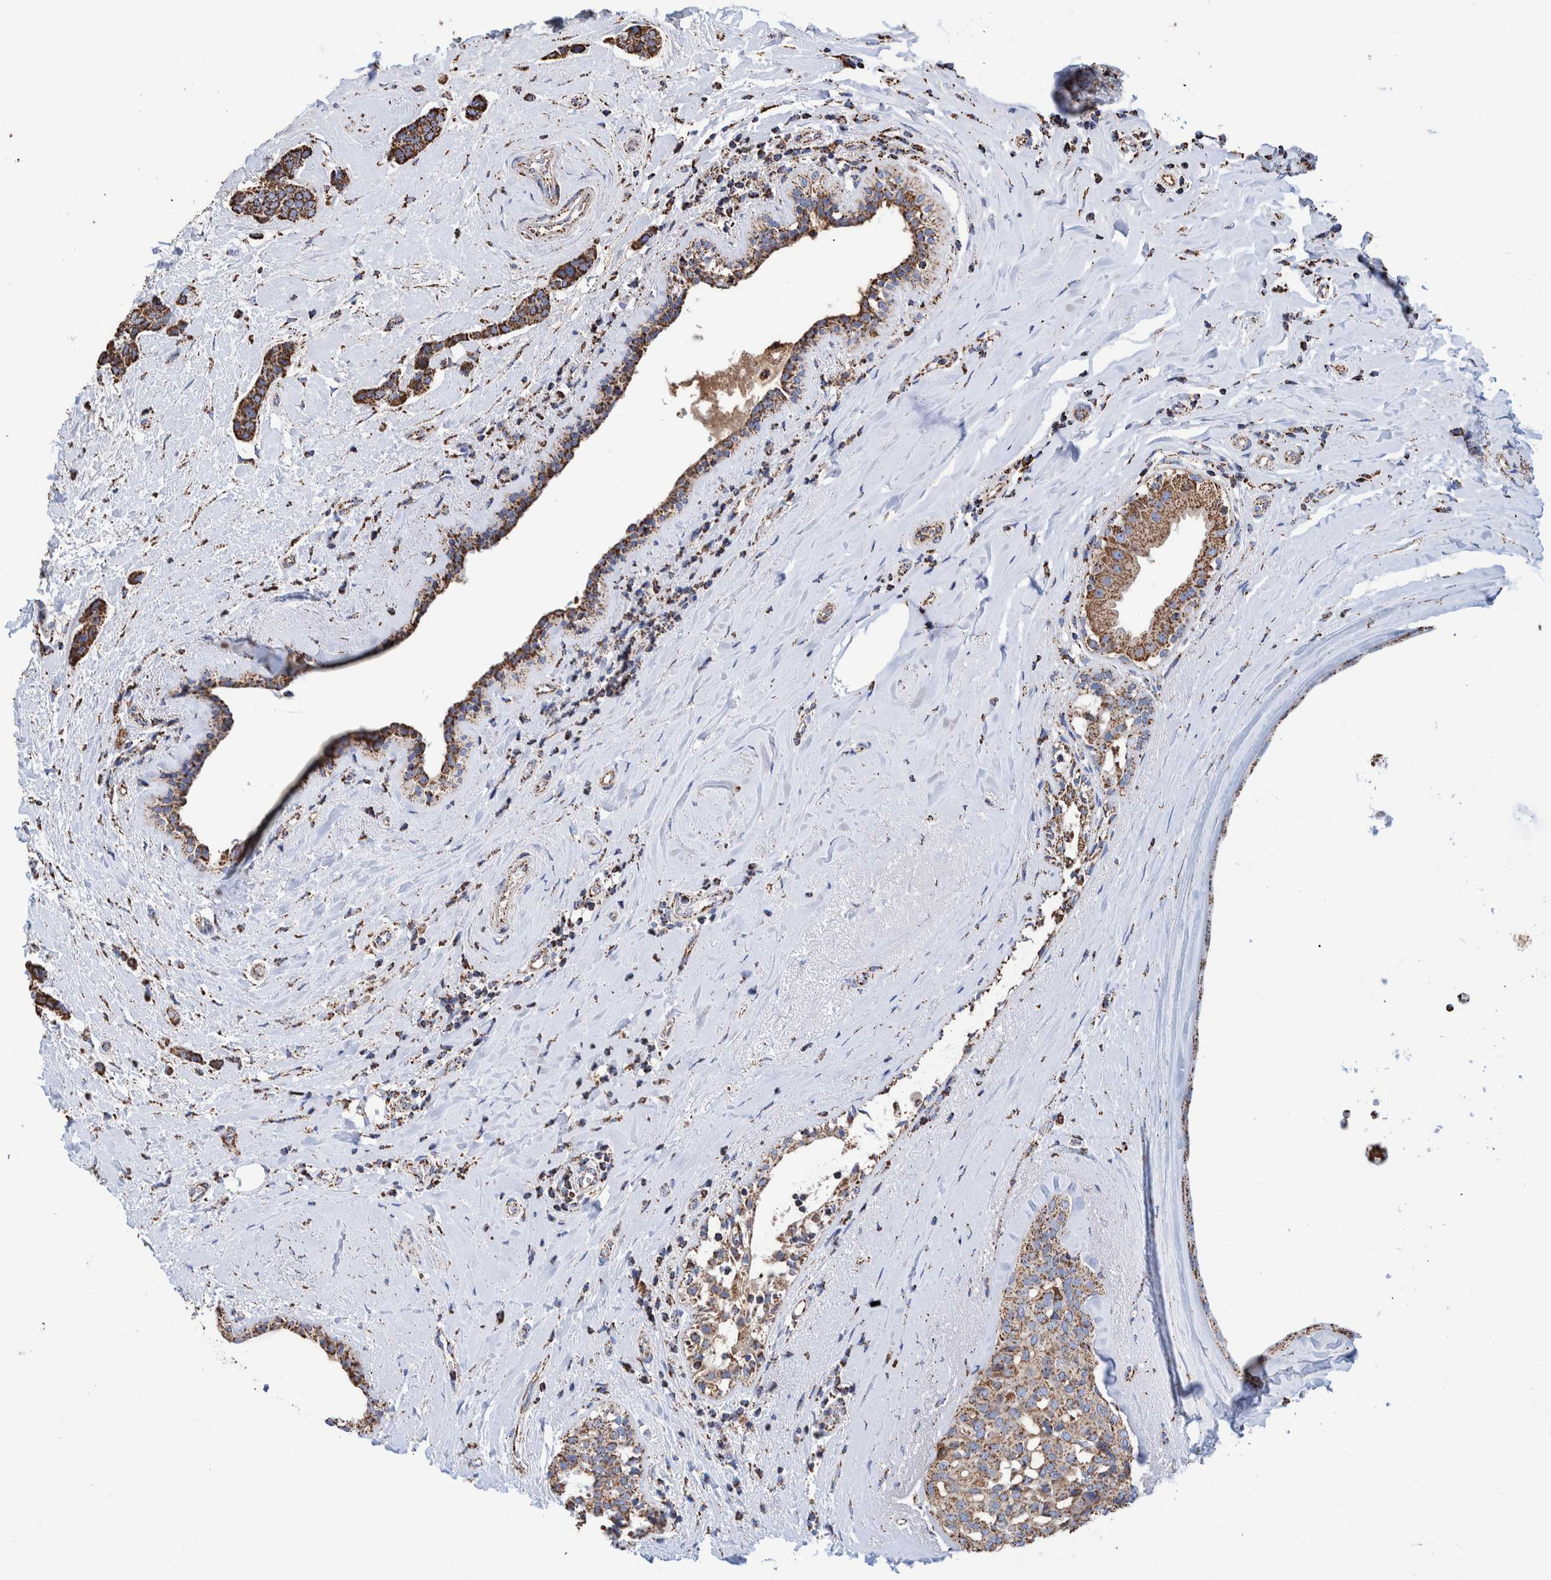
{"staining": {"intensity": "strong", "quantity": ">75%", "location": "cytoplasmic/membranous"}, "tissue": "breast cancer", "cell_type": "Tumor cells", "image_type": "cancer", "snomed": [{"axis": "morphology", "description": "Duct carcinoma"}, {"axis": "topography", "description": "Breast"}], "caption": "Protein staining of breast cancer tissue demonstrates strong cytoplasmic/membranous positivity in approximately >75% of tumor cells. (DAB = brown stain, brightfield microscopy at high magnification).", "gene": "VPS26C", "patient": {"sex": "female", "age": 55}}